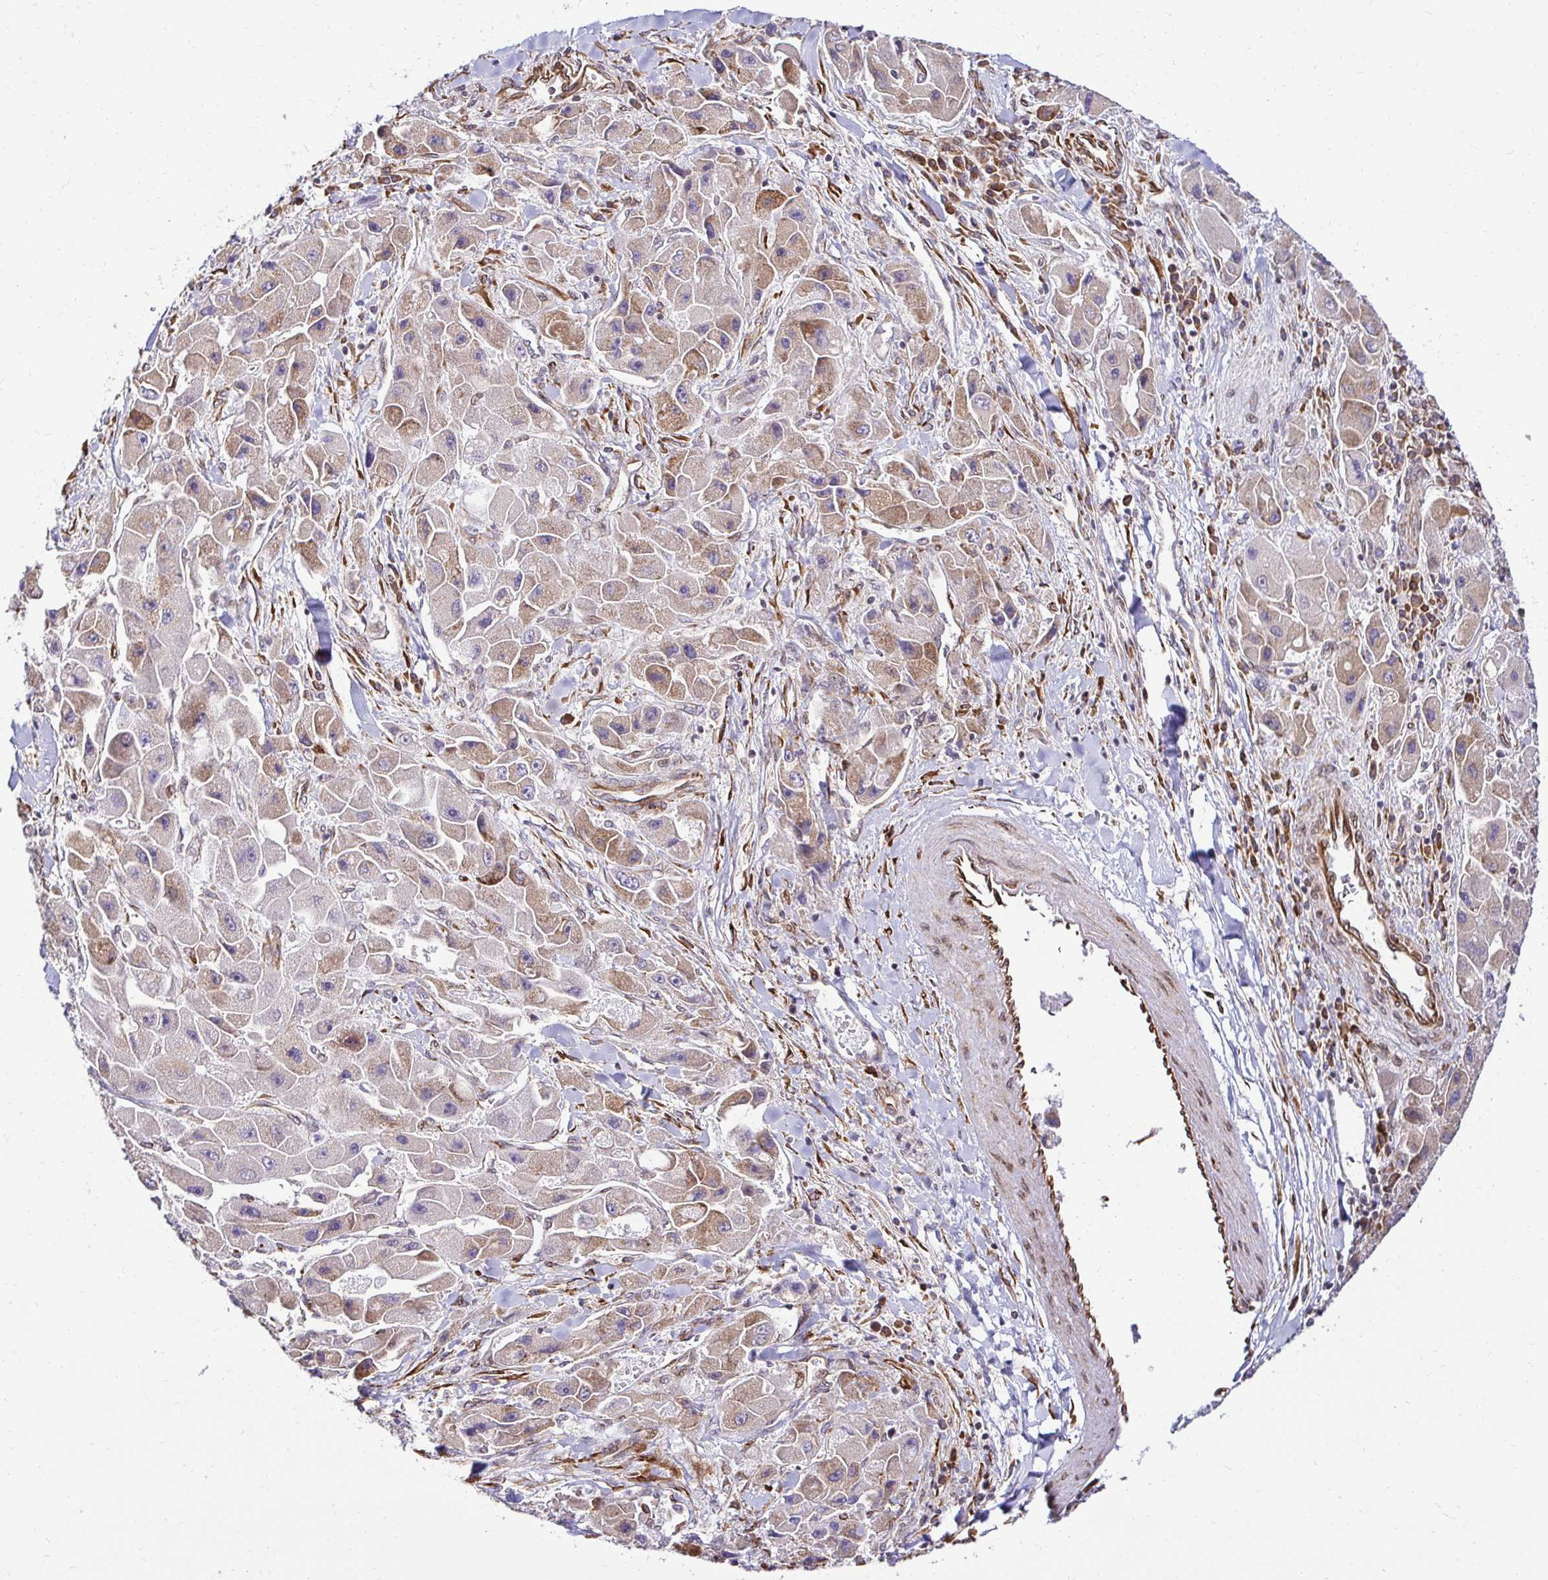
{"staining": {"intensity": "moderate", "quantity": "25%-75%", "location": "cytoplasmic/membranous"}, "tissue": "liver cancer", "cell_type": "Tumor cells", "image_type": "cancer", "snomed": [{"axis": "morphology", "description": "Carcinoma, Hepatocellular, NOS"}, {"axis": "topography", "description": "Liver"}], "caption": "This histopathology image shows liver cancer stained with IHC to label a protein in brown. The cytoplasmic/membranous of tumor cells show moderate positivity for the protein. Nuclei are counter-stained blue.", "gene": "HPS1", "patient": {"sex": "male", "age": 24}}